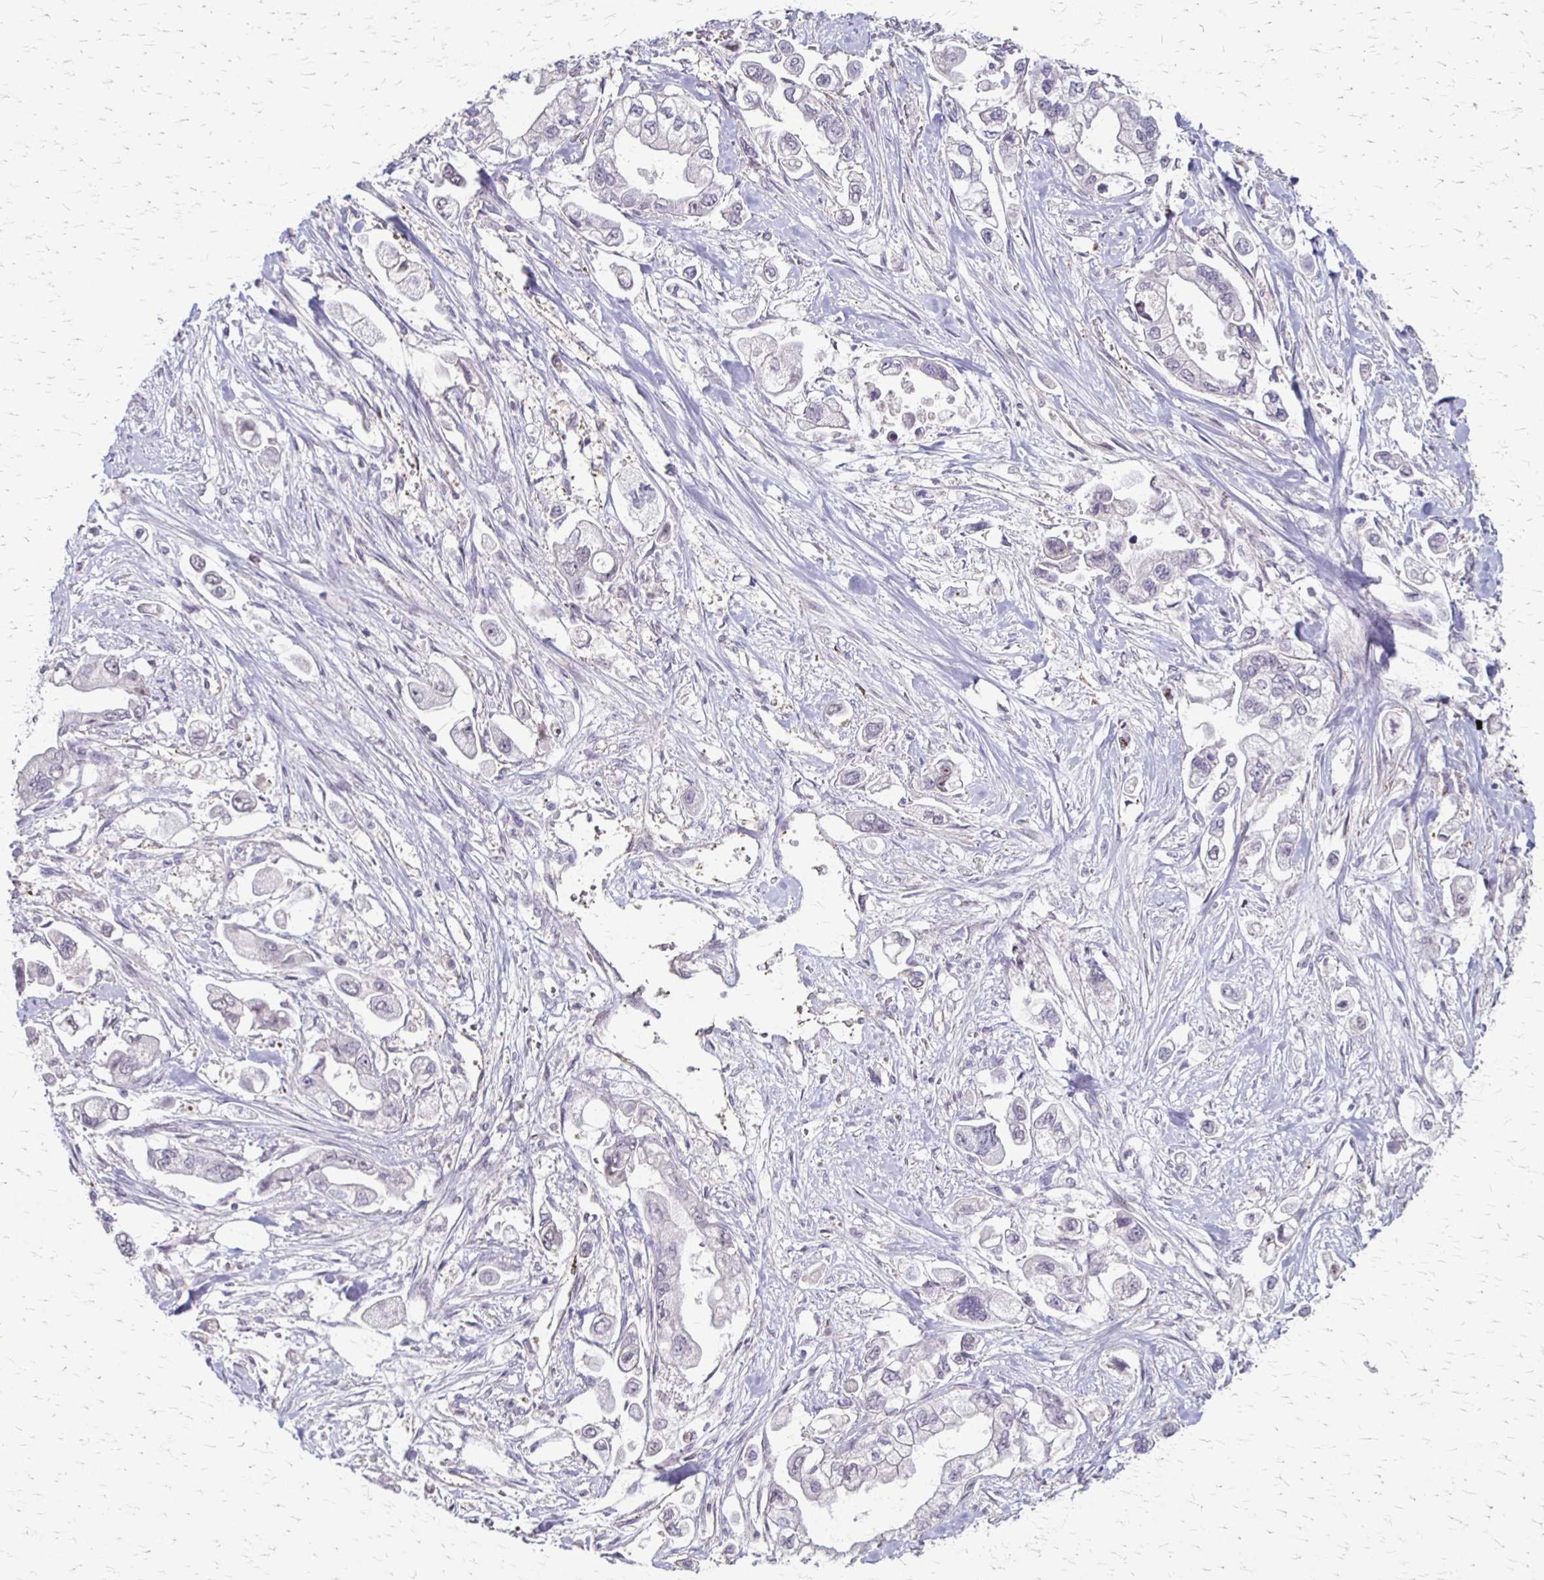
{"staining": {"intensity": "negative", "quantity": "none", "location": "none"}, "tissue": "stomach cancer", "cell_type": "Tumor cells", "image_type": "cancer", "snomed": [{"axis": "morphology", "description": "Adenocarcinoma, NOS"}, {"axis": "topography", "description": "Stomach"}], "caption": "Tumor cells show no significant expression in stomach cancer.", "gene": "CFL2", "patient": {"sex": "male", "age": 62}}